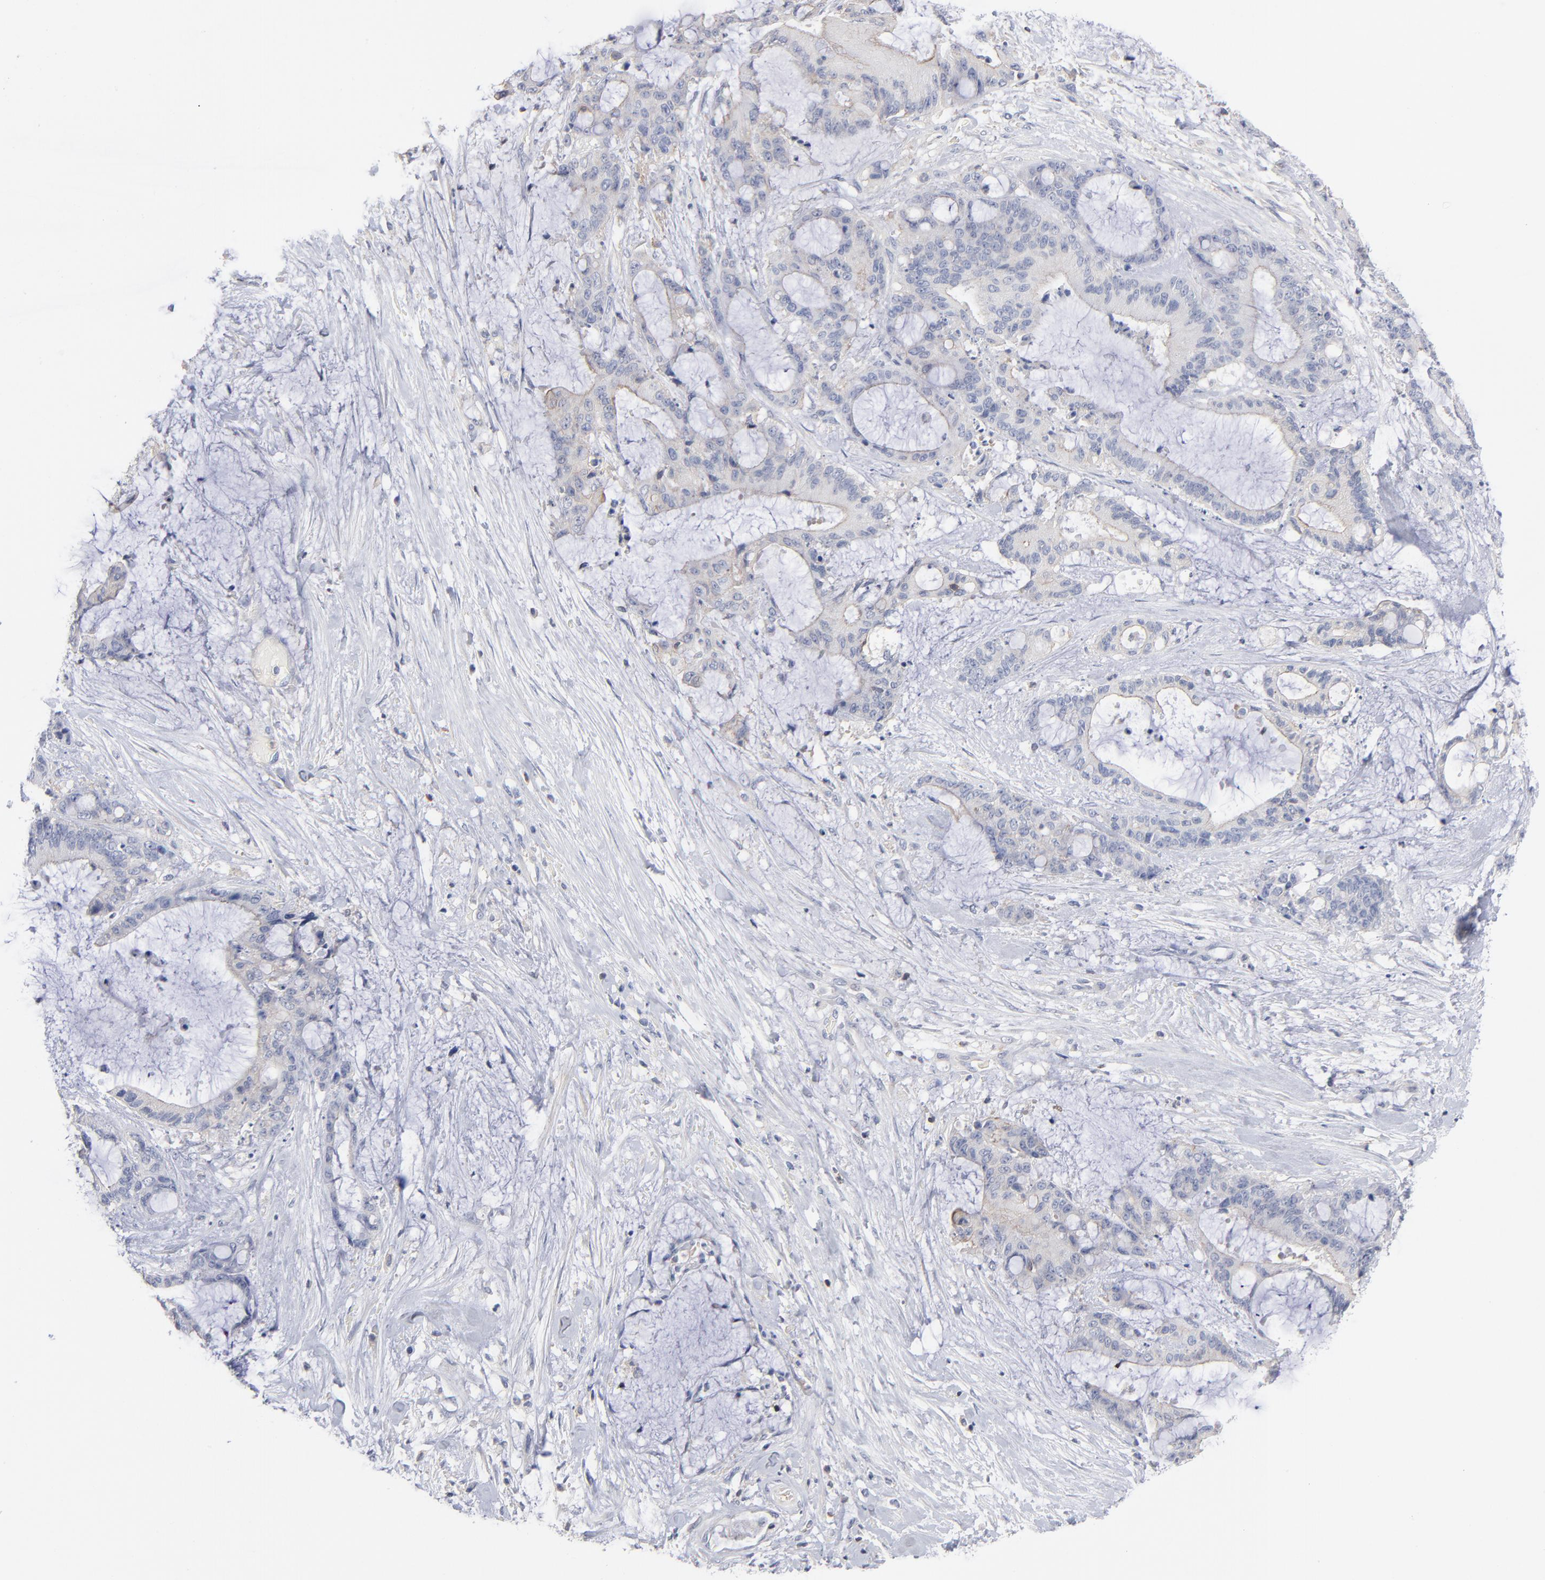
{"staining": {"intensity": "weak", "quantity": "25%-75%", "location": "cytoplasmic/membranous"}, "tissue": "liver cancer", "cell_type": "Tumor cells", "image_type": "cancer", "snomed": [{"axis": "morphology", "description": "Cholangiocarcinoma"}, {"axis": "topography", "description": "Liver"}], "caption": "Human liver cancer stained for a protein (brown) shows weak cytoplasmic/membranous positive positivity in about 25%-75% of tumor cells.", "gene": "PDLIM2", "patient": {"sex": "female", "age": 73}}